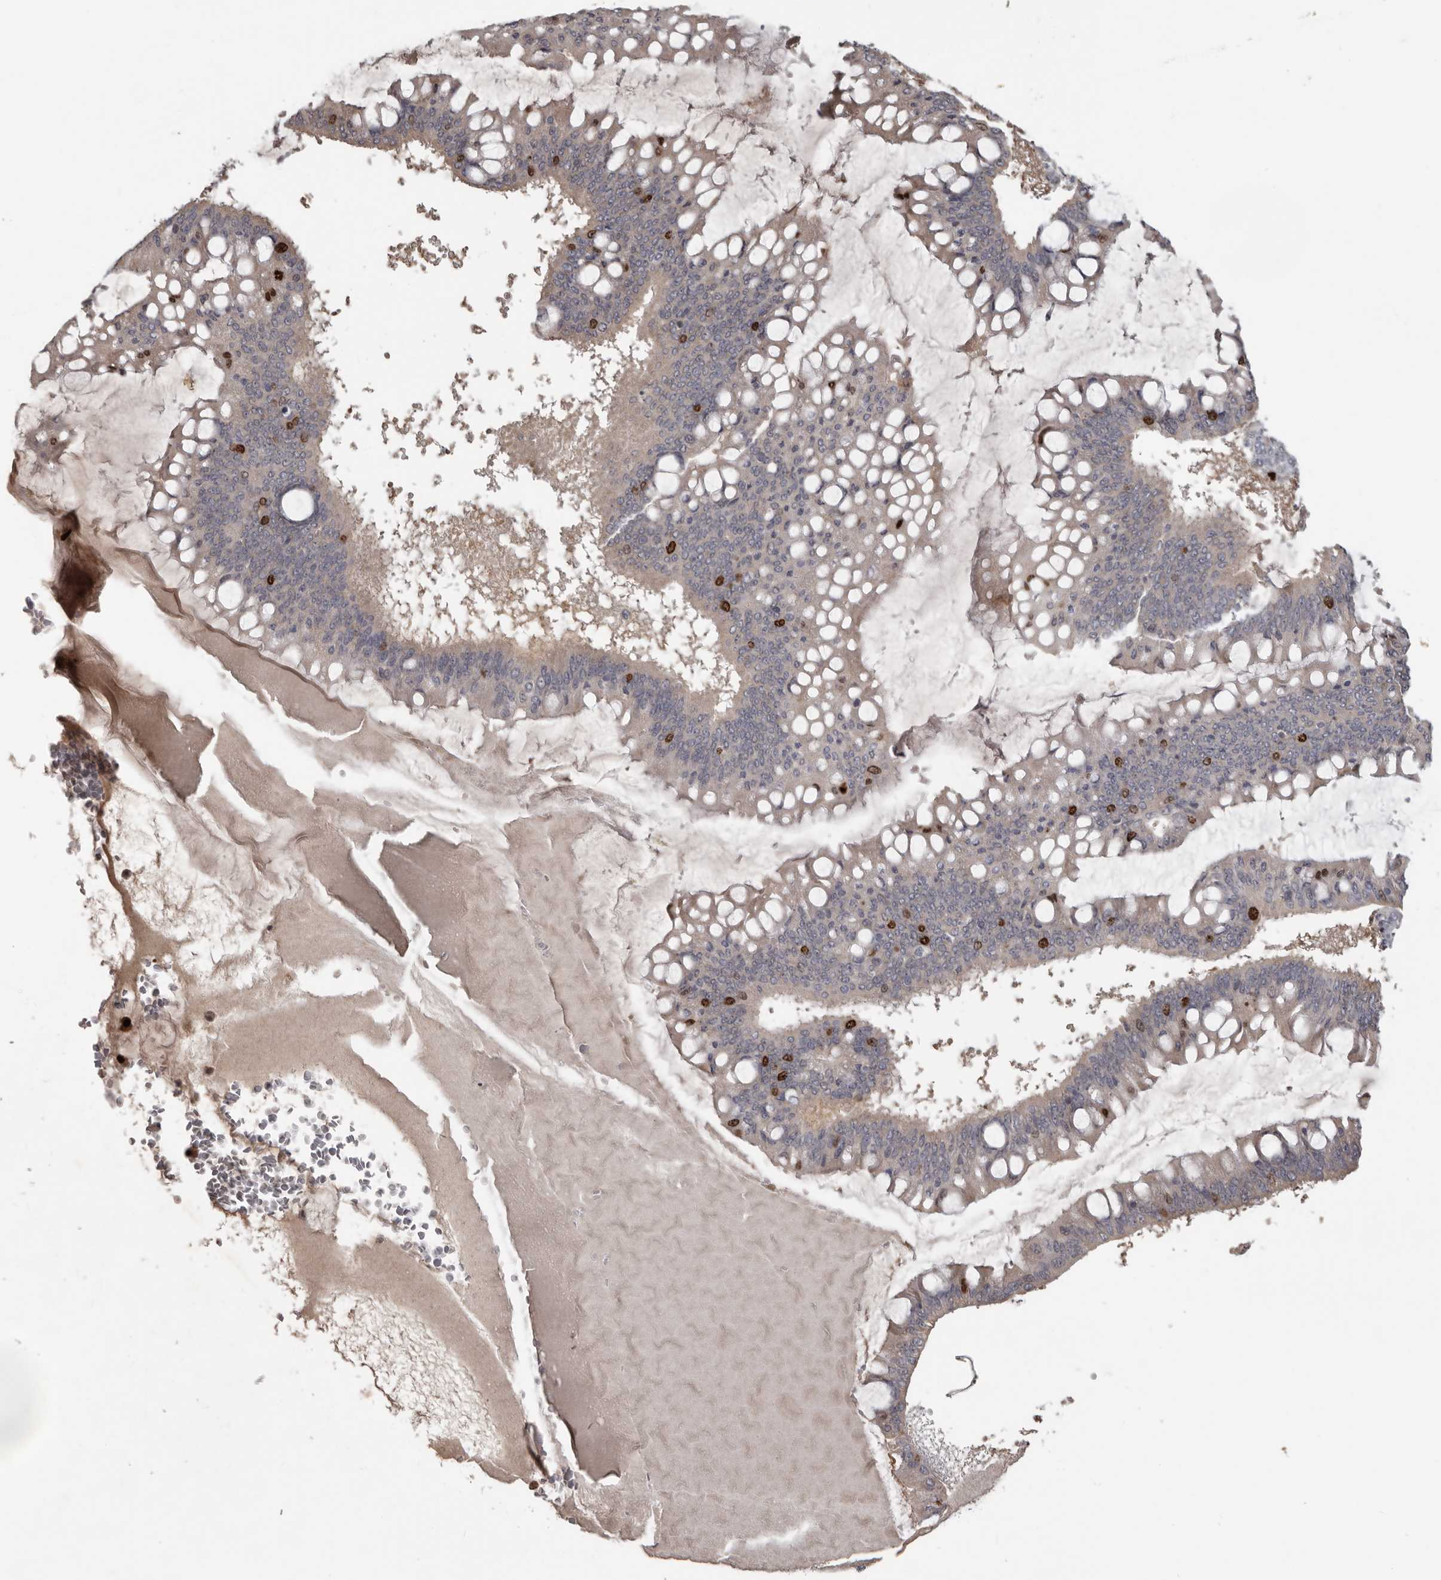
{"staining": {"intensity": "strong", "quantity": "<25%", "location": "nuclear"}, "tissue": "ovarian cancer", "cell_type": "Tumor cells", "image_type": "cancer", "snomed": [{"axis": "morphology", "description": "Cystadenocarcinoma, mucinous, NOS"}, {"axis": "topography", "description": "Ovary"}], "caption": "High-magnification brightfield microscopy of ovarian cancer stained with DAB (3,3'-diaminobenzidine) (brown) and counterstained with hematoxylin (blue). tumor cells exhibit strong nuclear staining is identified in about<25% of cells.", "gene": "CDCA8", "patient": {"sex": "female", "age": 73}}